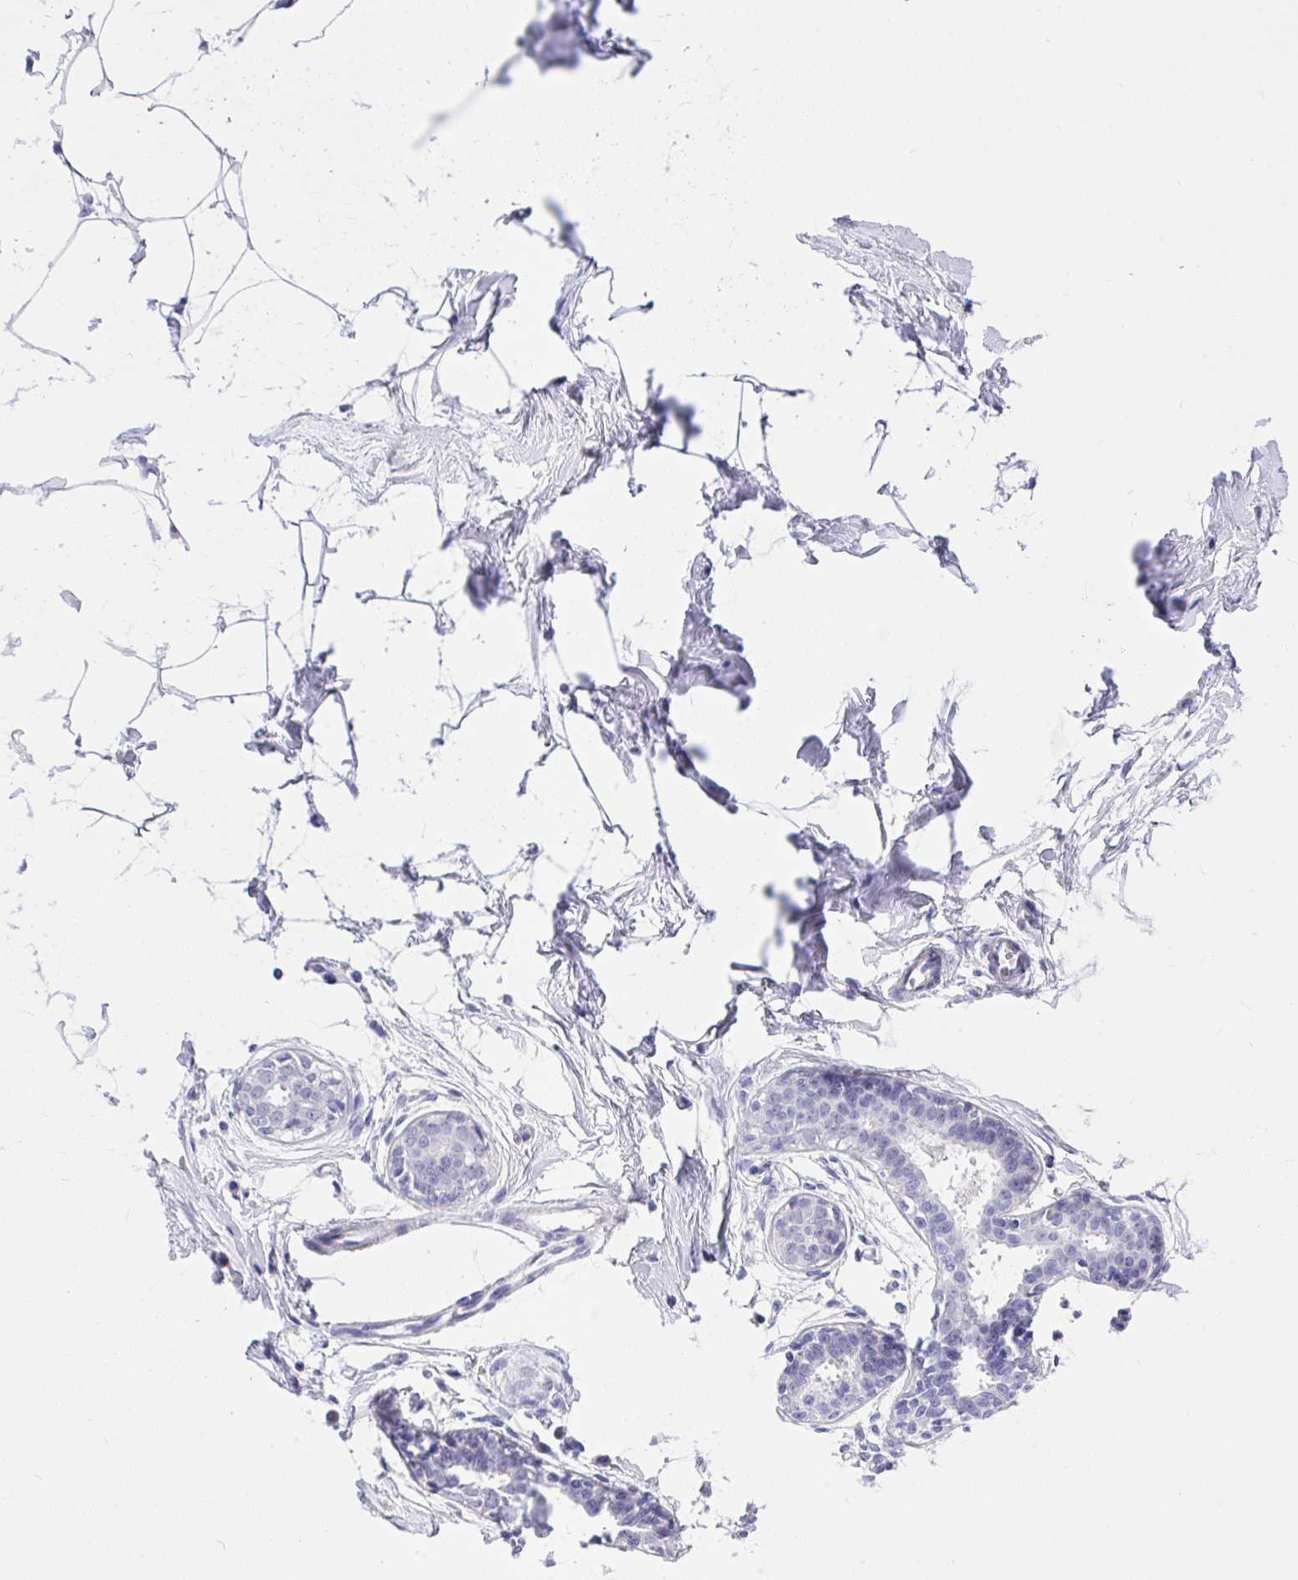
{"staining": {"intensity": "negative", "quantity": "none", "location": "none"}, "tissue": "breast", "cell_type": "Adipocytes", "image_type": "normal", "snomed": [{"axis": "morphology", "description": "Normal tissue, NOS"}, {"axis": "topography", "description": "Breast"}], "caption": "Adipocytes are negative for brown protein staining in benign breast. (DAB (3,3'-diaminobenzidine) IHC, high magnification).", "gene": "MS4A12", "patient": {"sex": "female", "age": 45}}